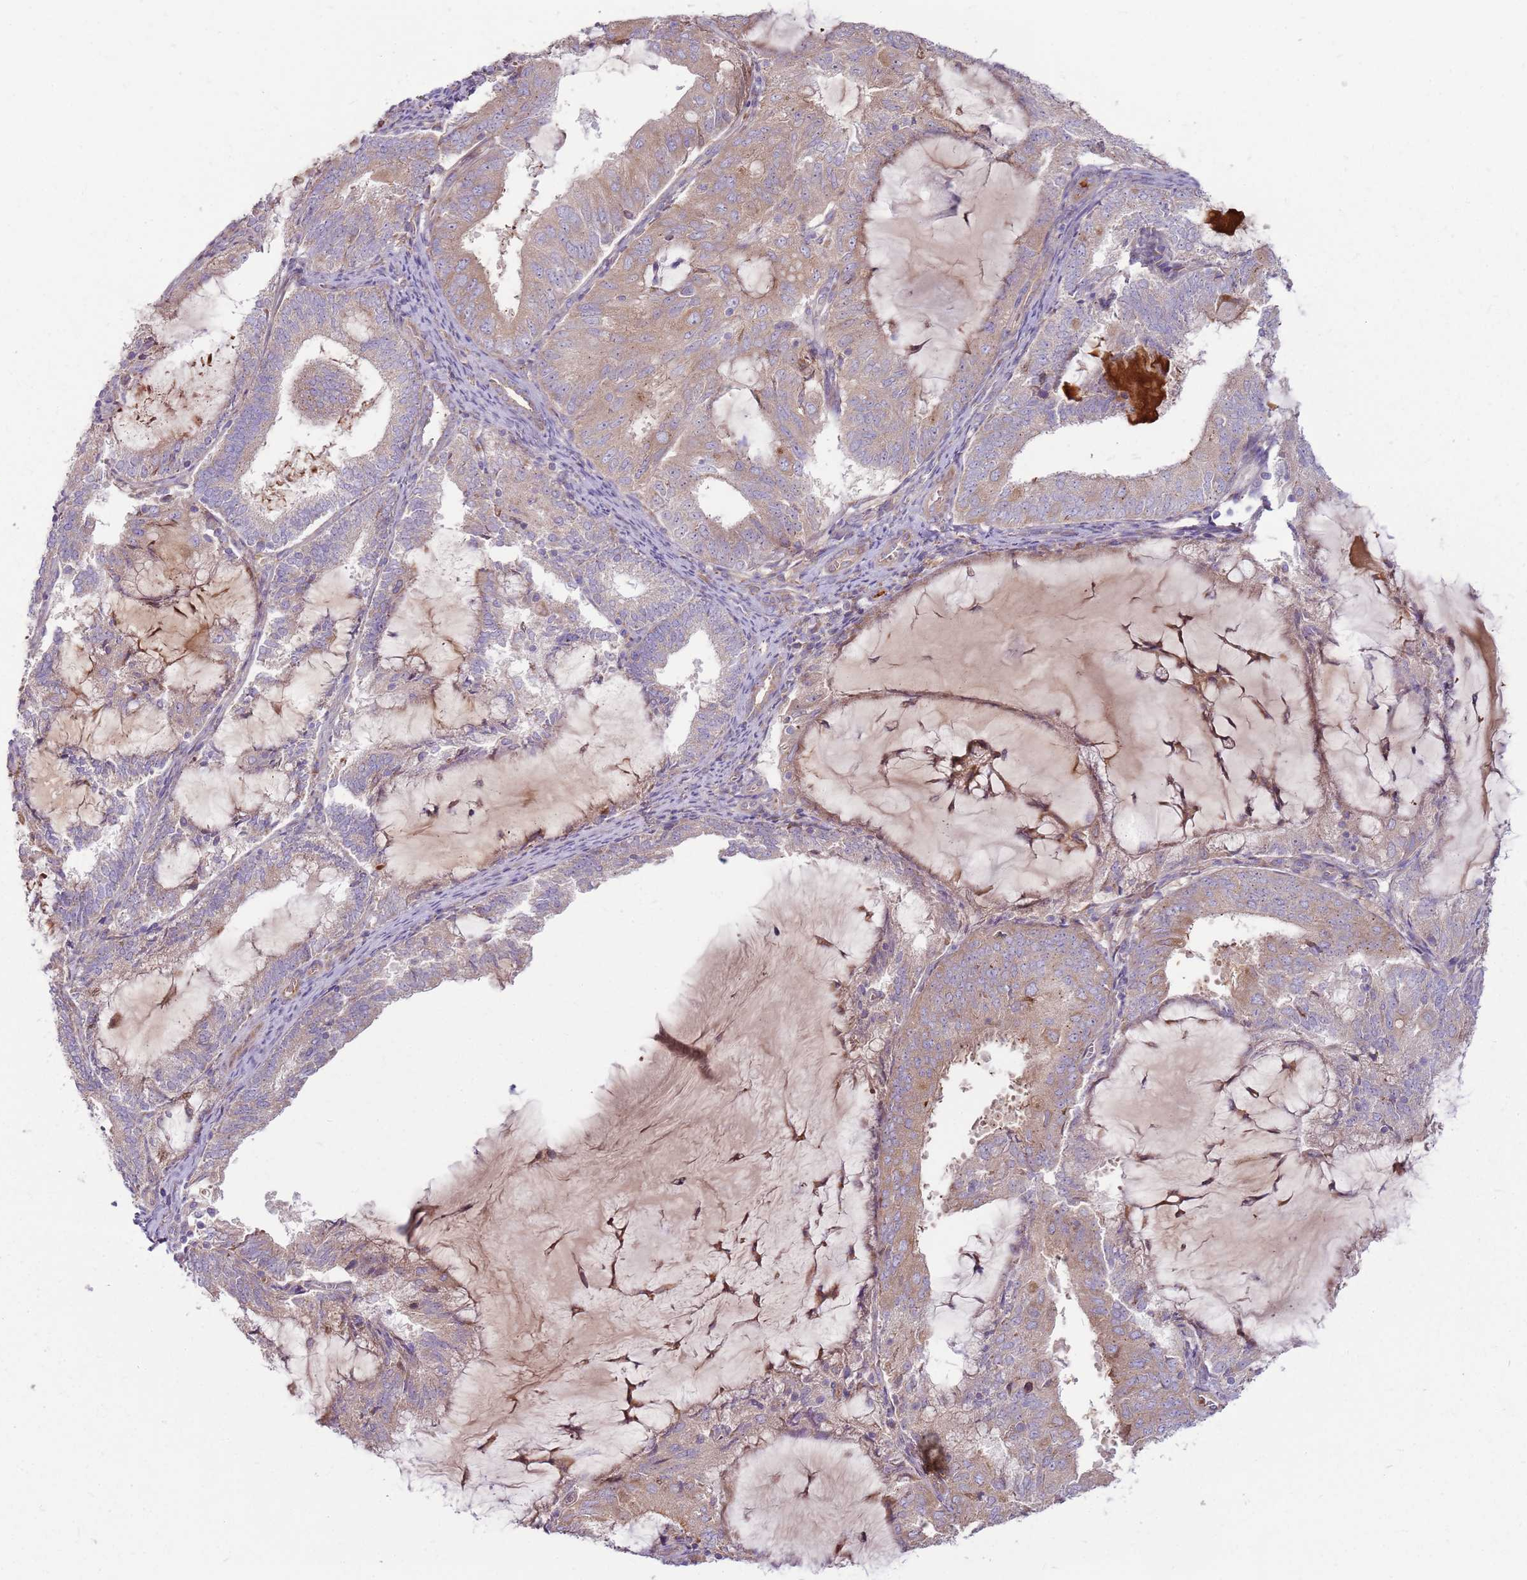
{"staining": {"intensity": "weak", "quantity": ">75%", "location": "cytoplasmic/membranous"}, "tissue": "endometrial cancer", "cell_type": "Tumor cells", "image_type": "cancer", "snomed": [{"axis": "morphology", "description": "Adenocarcinoma, NOS"}, {"axis": "topography", "description": "Endometrium"}], "caption": "Endometrial cancer (adenocarcinoma) stained with immunohistochemistry shows weak cytoplasmic/membranous positivity in about >75% of tumor cells. The staining is performed using DAB (3,3'-diaminobenzidine) brown chromogen to label protein expression. The nuclei are counter-stained blue using hematoxylin.", "gene": "EMC1", "patient": {"sex": "female", "age": 81}}